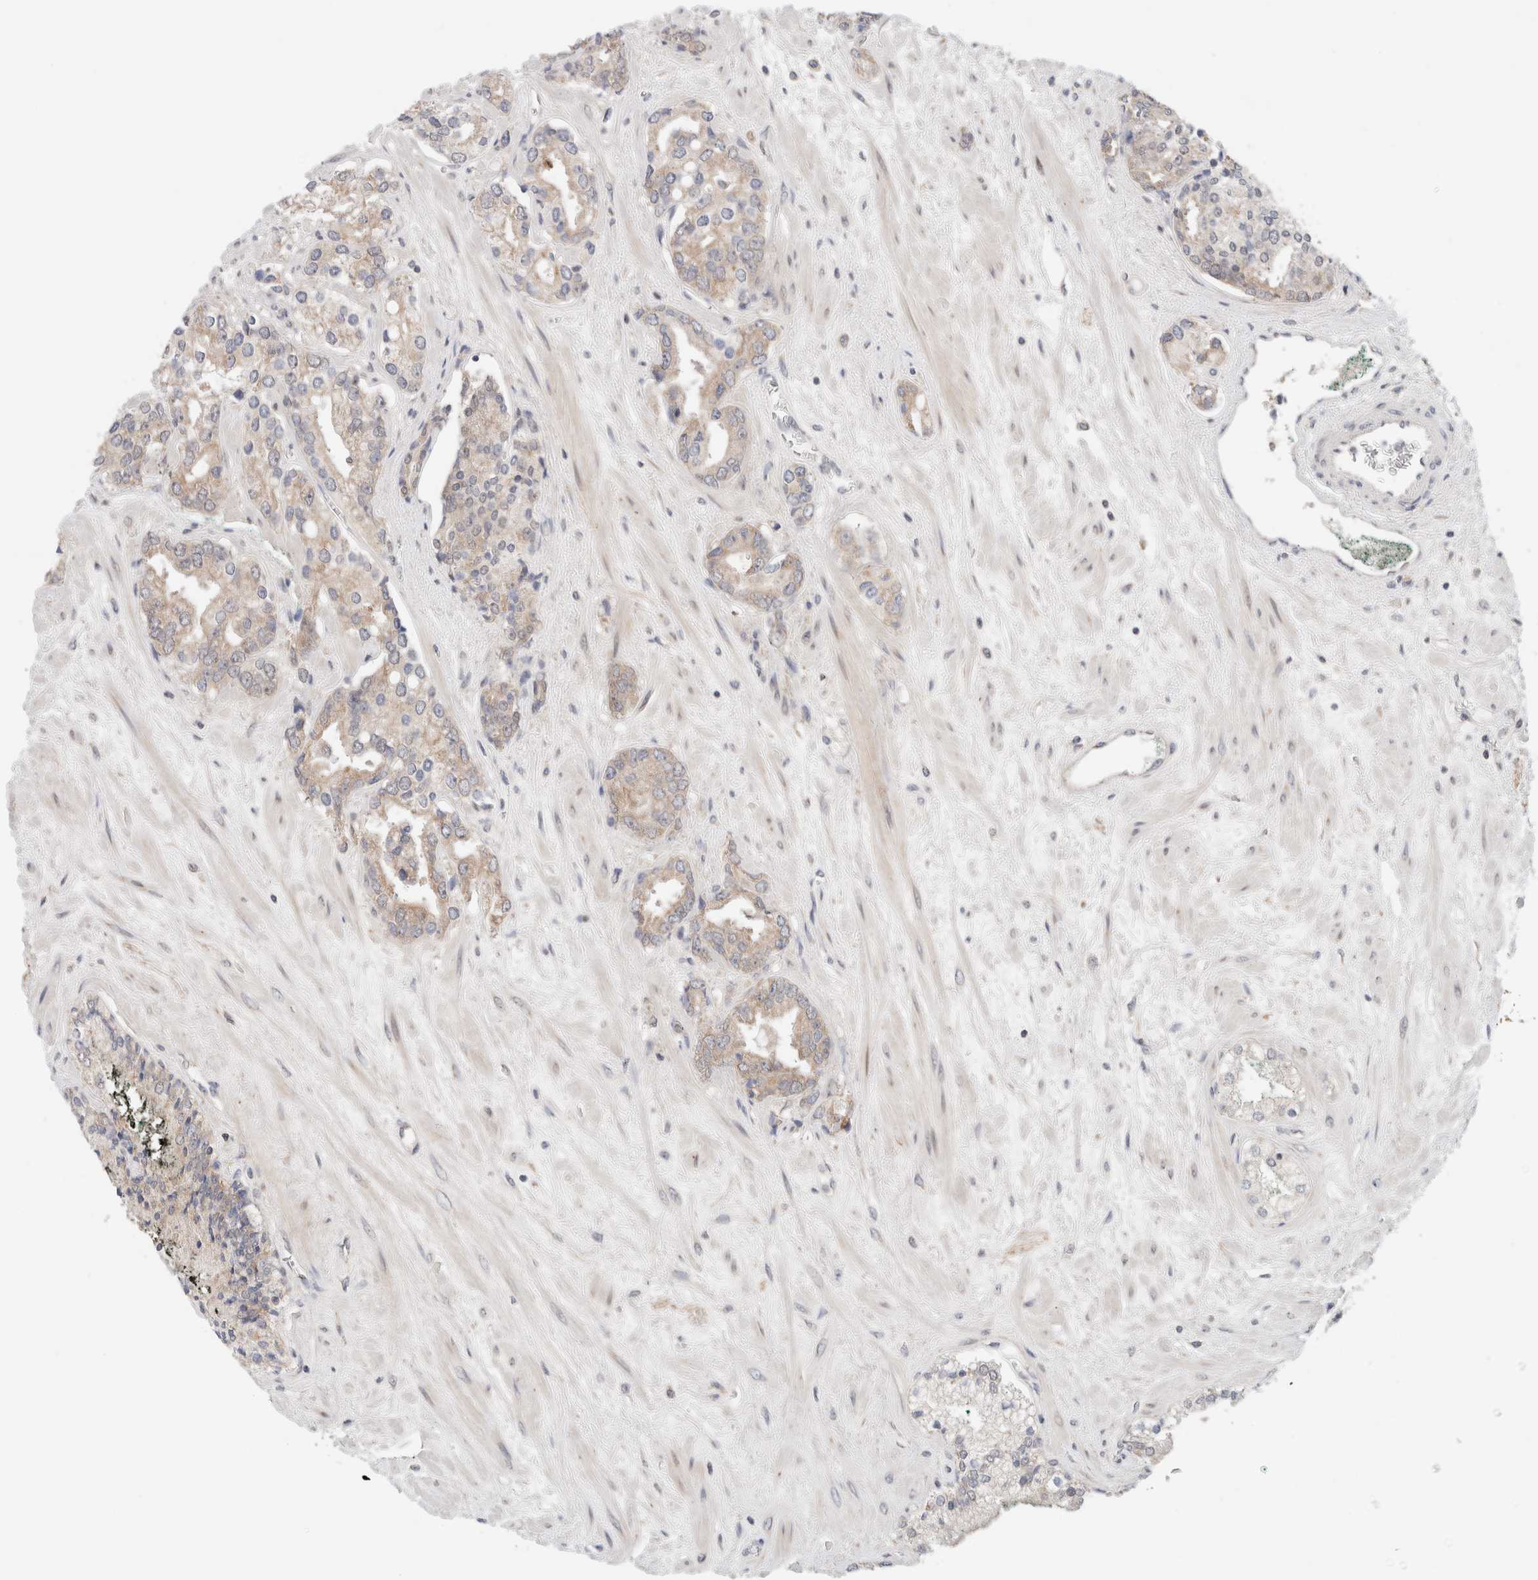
{"staining": {"intensity": "weak", "quantity": "25%-75%", "location": "cytoplasmic/membranous"}, "tissue": "prostate cancer", "cell_type": "Tumor cells", "image_type": "cancer", "snomed": [{"axis": "morphology", "description": "Adenocarcinoma, High grade"}, {"axis": "topography", "description": "Prostate"}], "caption": "High-grade adenocarcinoma (prostate) stained with a protein marker reveals weak staining in tumor cells.", "gene": "ERI3", "patient": {"sex": "male", "age": 71}}